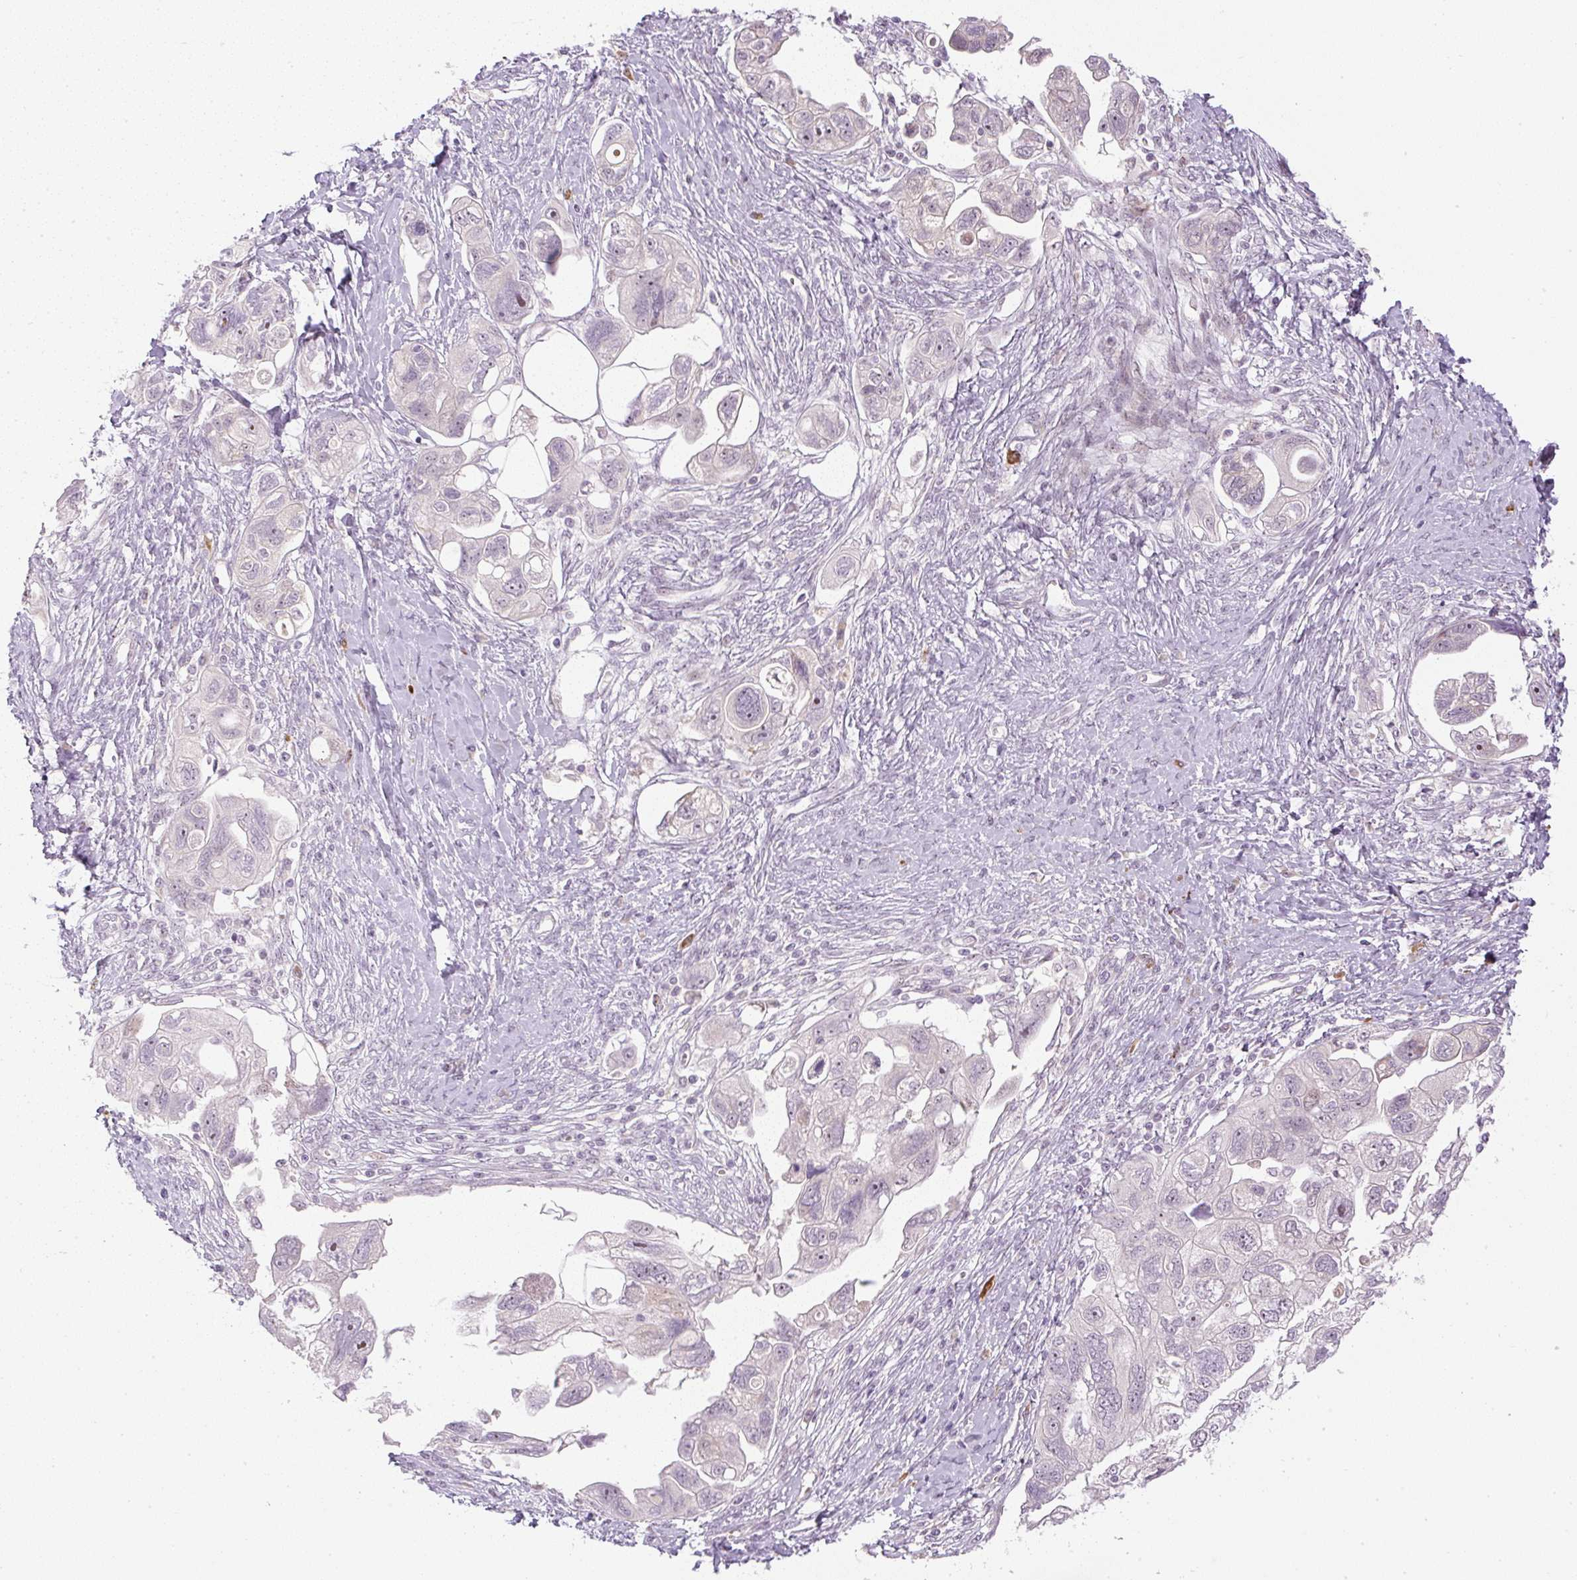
{"staining": {"intensity": "moderate", "quantity": "<25%", "location": "nuclear"}, "tissue": "ovarian cancer", "cell_type": "Tumor cells", "image_type": "cancer", "snomed": [{"axis": "morphology", "description": "Carcinoma, NOS"}, {"axis": "morphology", "description": "Cystadenocarcinoma, serous, NOS"}, {"axis": "topography", "description": "Ovary"}], "caption": "There is low levels of moderate nuclear positivity in tumor cells of ovarian cancer, as demonstrated by immunohistochemical staining (brown color).", "gene": "AAR2", "patient": {"sex": "female", "age": 69}}